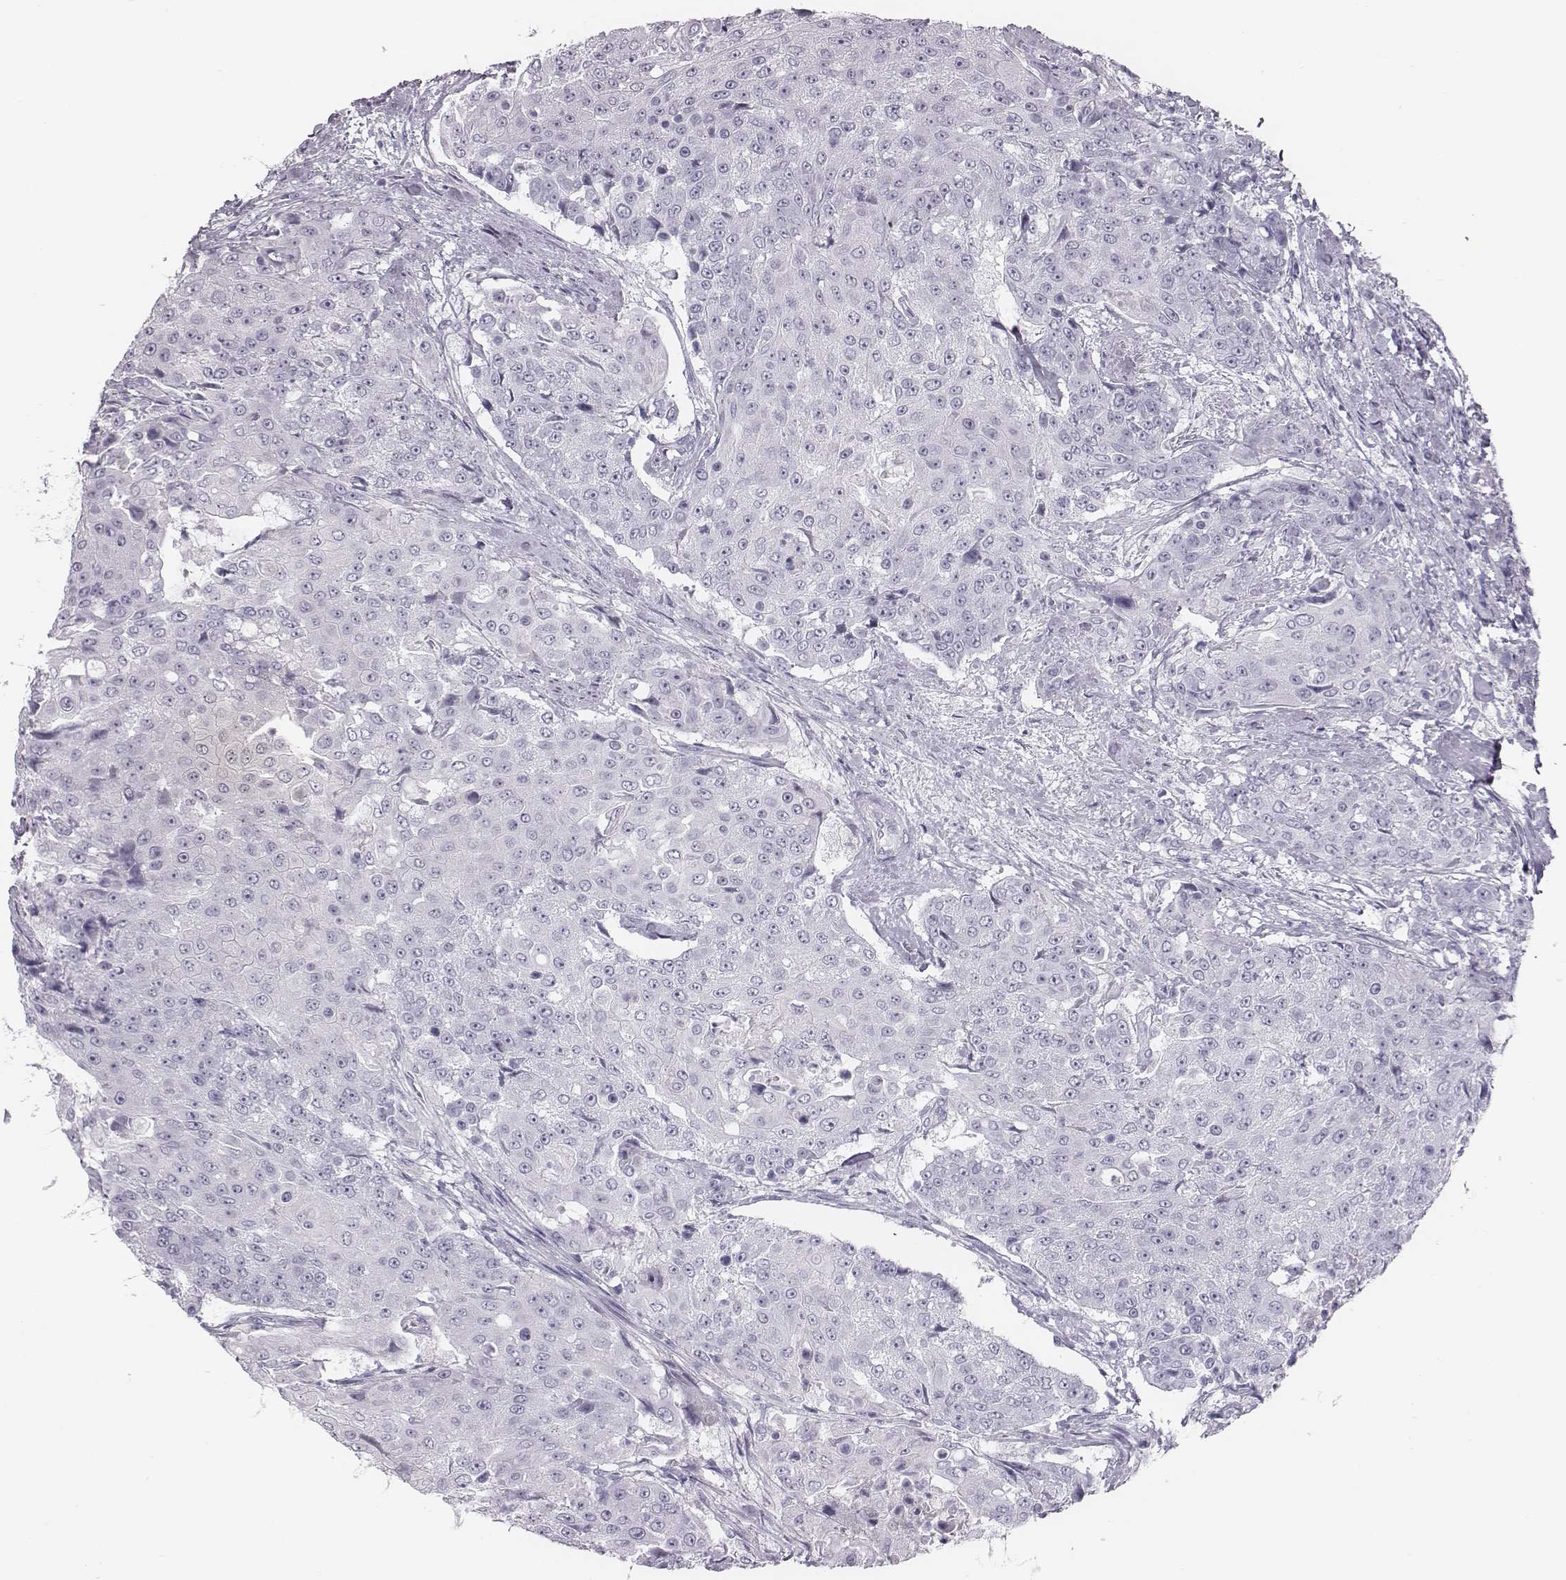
{"staining": {"intensity": "negative", "quantity": "none", "location": "none"}, "tissue": "urothelial cancer", "cell_type": "Tumor cells", "image_type": "cancer", "snomed": [{"axis": "morphology", "description": "Urothelial carcinoma, High grade"}, {"axis": "topography", "description": "Urinary bladder"}], "caption": "A histopathology image of human urothelial carcinoma (high-grade) is negative for staining in tumor cells.", "gene": "CACNG4", "patient": {"sex": "female", "age": 63}}